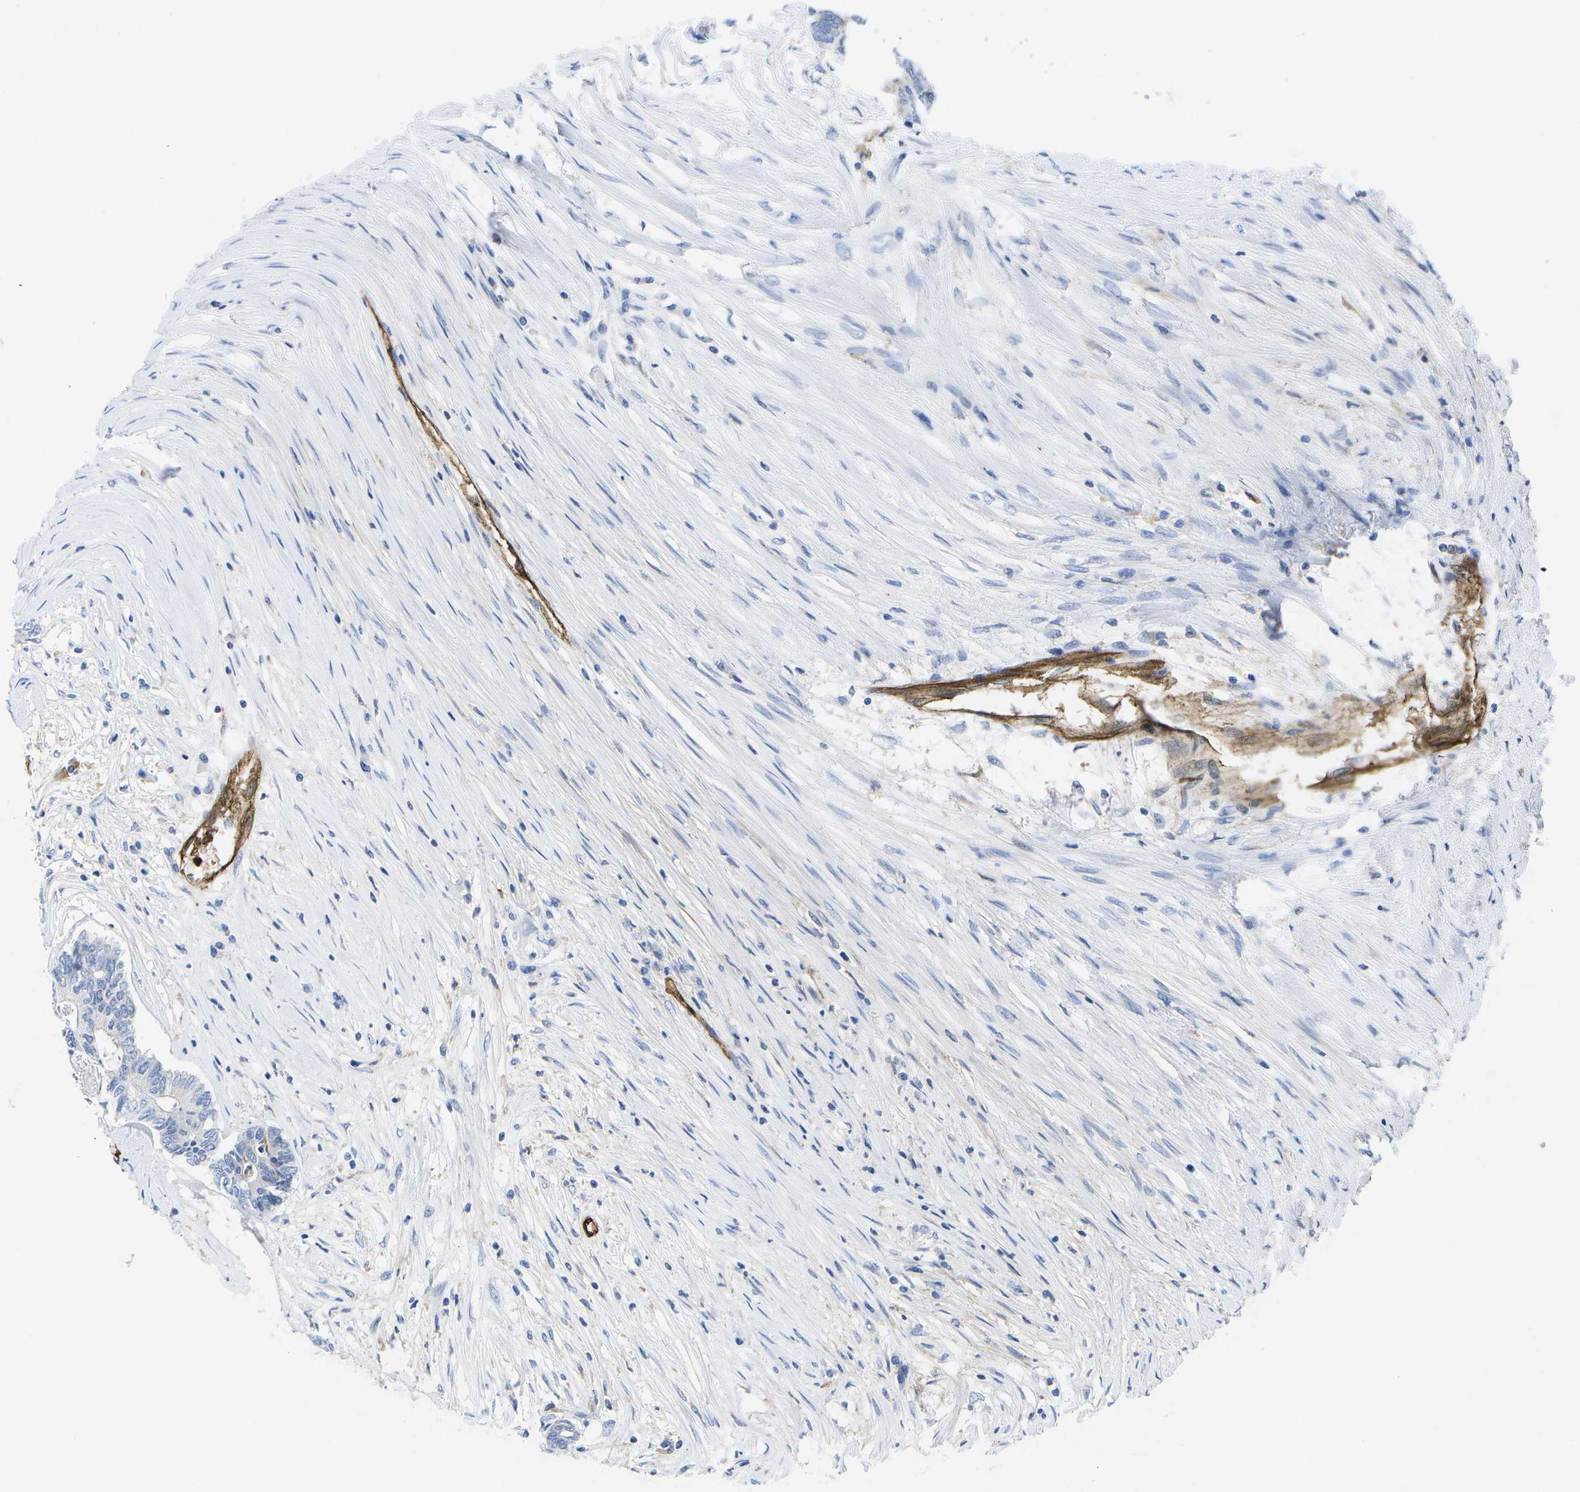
{"staining": {"intensity": "negative", "quantity": "none", "location": "none"}, "tissue": "colorectal cancer", "cell_type": "Tumor cells", "image_type": "cancer", "snomed": [{"axis": "morphology", "description": "Adenocarcinoma, NOS"}, {"axis": "topography", "description": "Rectum"}], "caption": "This is an immunohistochemistry micrograph of colorectal cancer. There is no positivity in tumor cells.", "gene": "DYSF", "patient": {"sex": "male", "age": 63}}